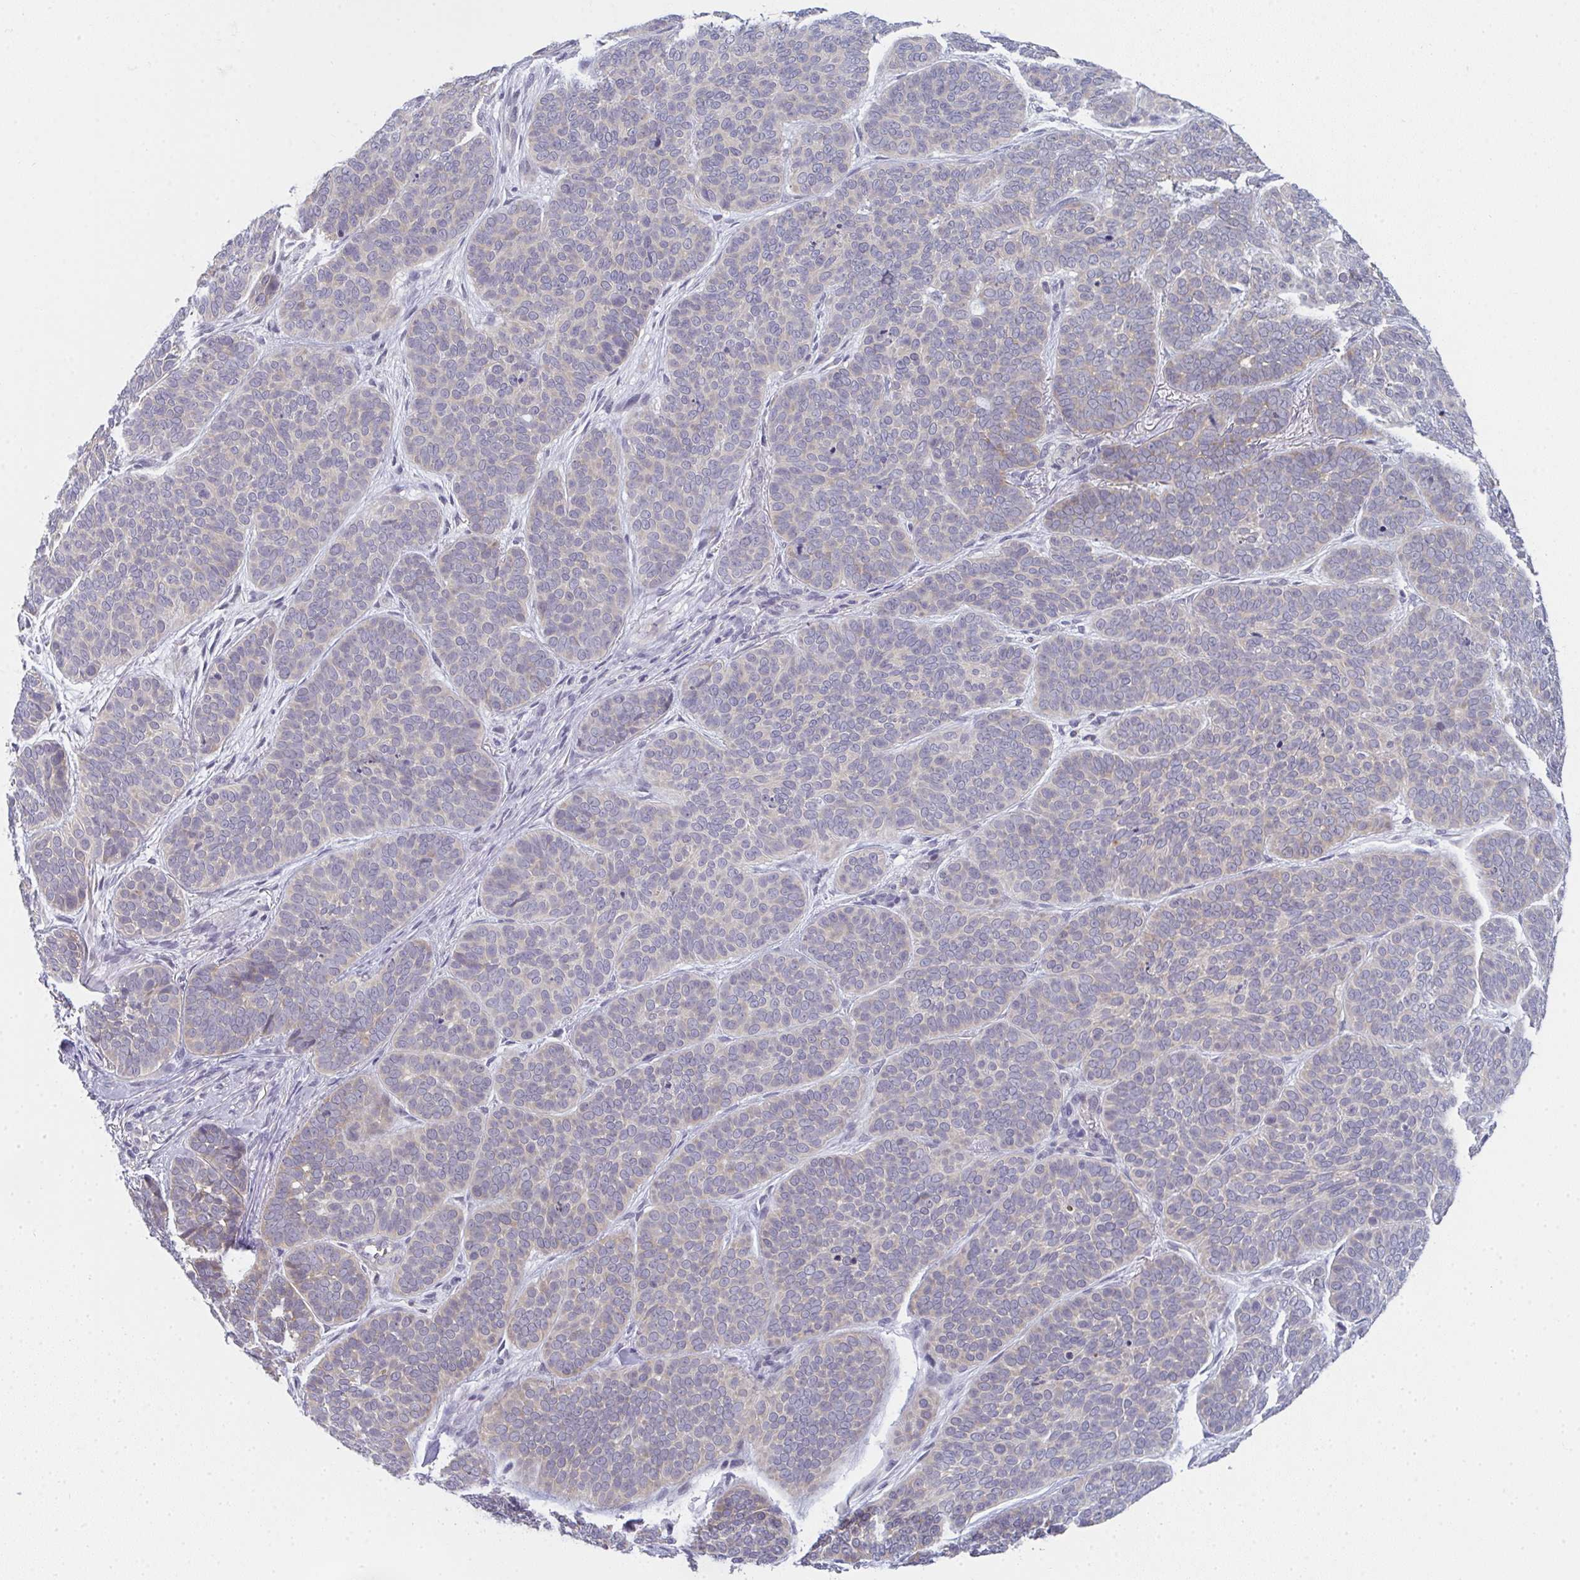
{"staining": {"intensity": "weak", "quantity": "<25%", "location": "cytoplasmic/membranous"}, "tissue": "skin cancer", "cell_type": "Tumor cells", "image_type": "cancer", "snomed": [{"axis": "morphology", "description": "Basal cell carcinoma"}, {"axis": "topography", "description": "Skin"}, {"axis": "topography", "description": "Skin of nose"}], "caption": "Histopathology image shows no protein staining in tumor cells of skin cancer tissue.", "gene": "RIOK1", "patient": {"sex": "female", "age": 81}}